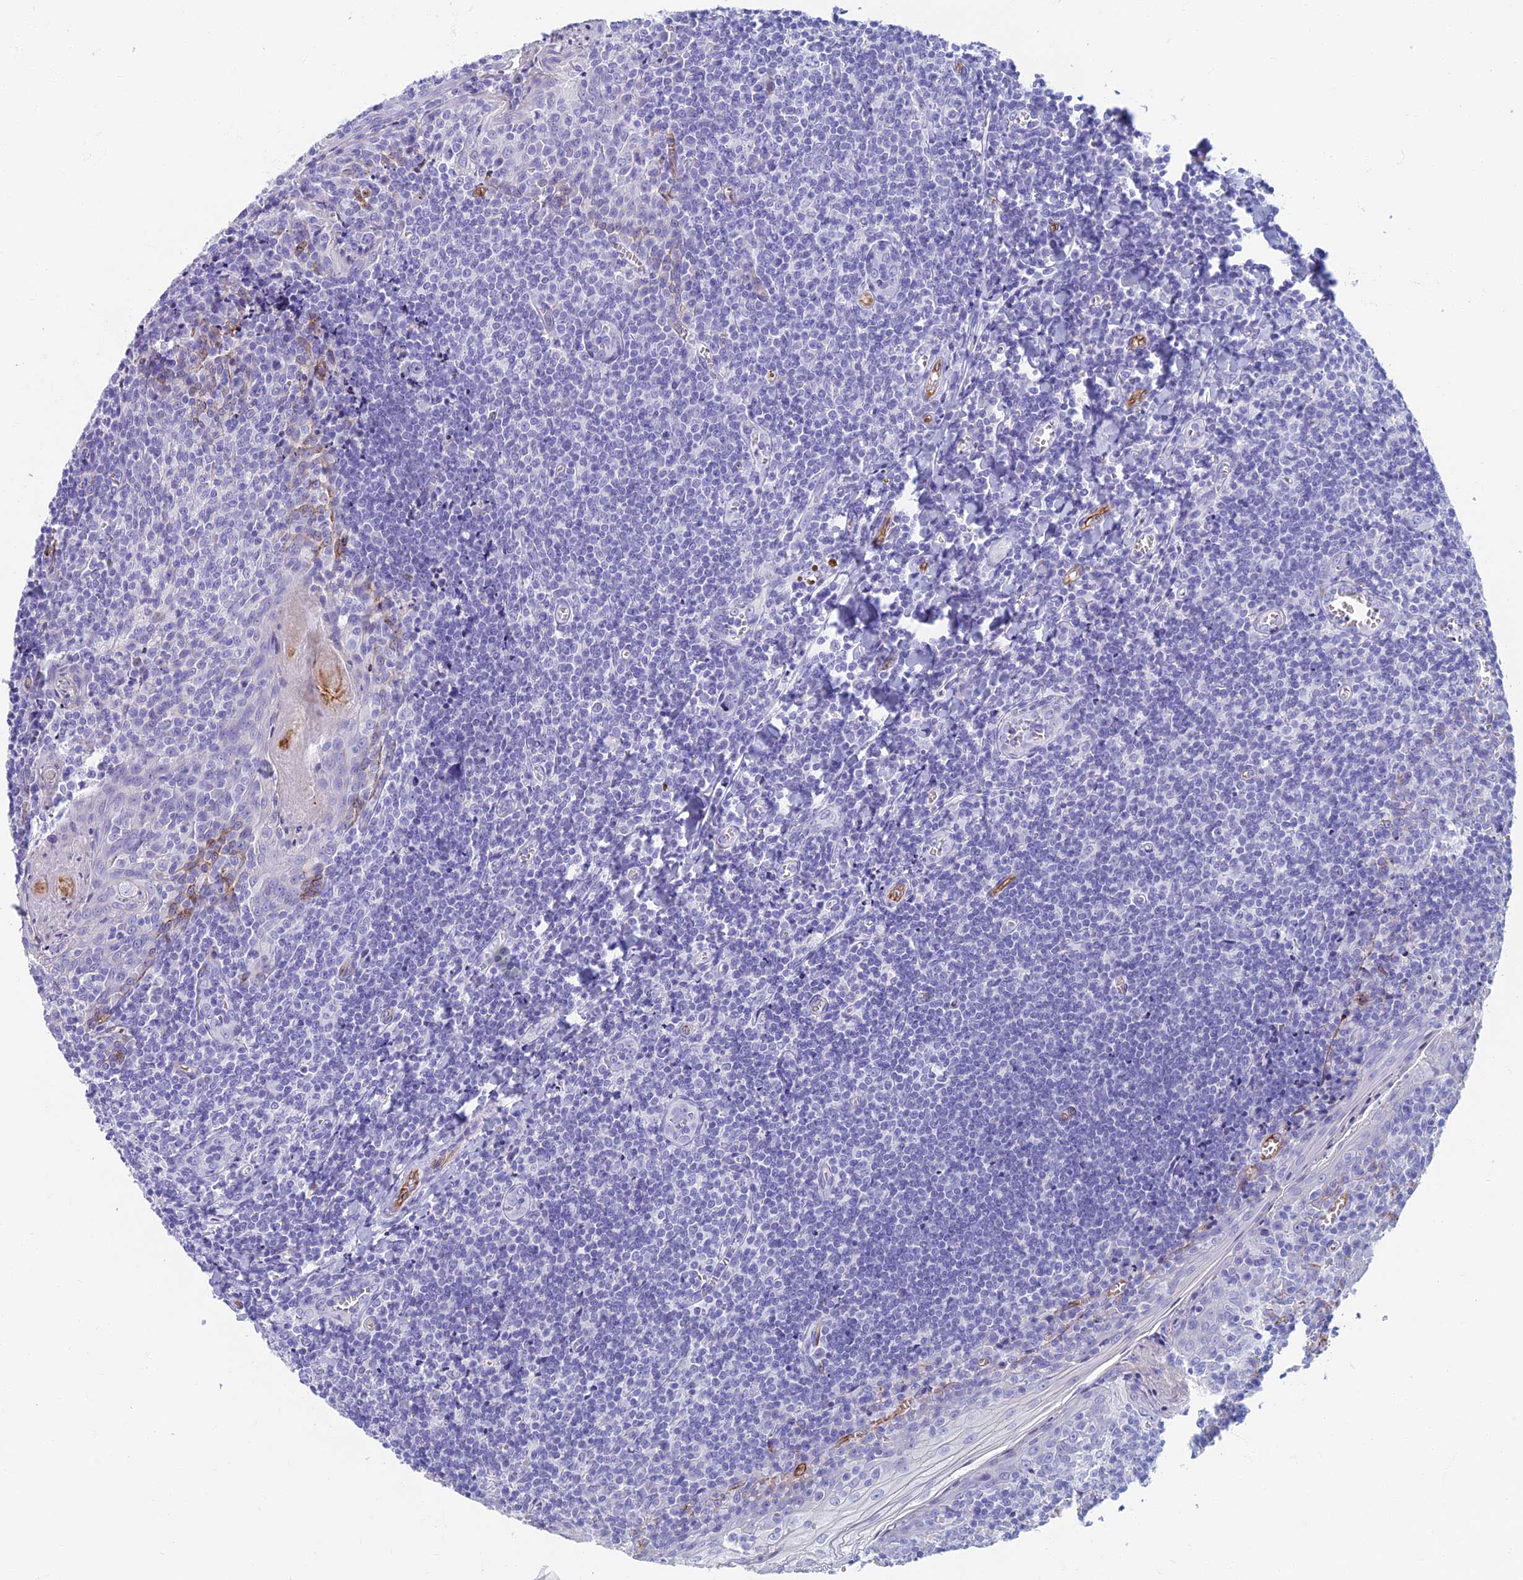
{"staining": {"intensity": "negative", "quantity": "none", "location": "none"}, "tissue": "tonsil", "cell_type": "Germinal center cells", "image_type": "normal", "snomed": [{"axis": "morphology", "description": "Normal tissue, NOS"}, {"axis": "topography", "description": "Tonsil"}], "caption": "Immunohistochemical staining of unremarkable tonsil exhibits no significant staining in germinal center cells. Nuclei are stained in blue.", "gene": "ETFRF1", "patient": {"sex": "male", "age": 27}}